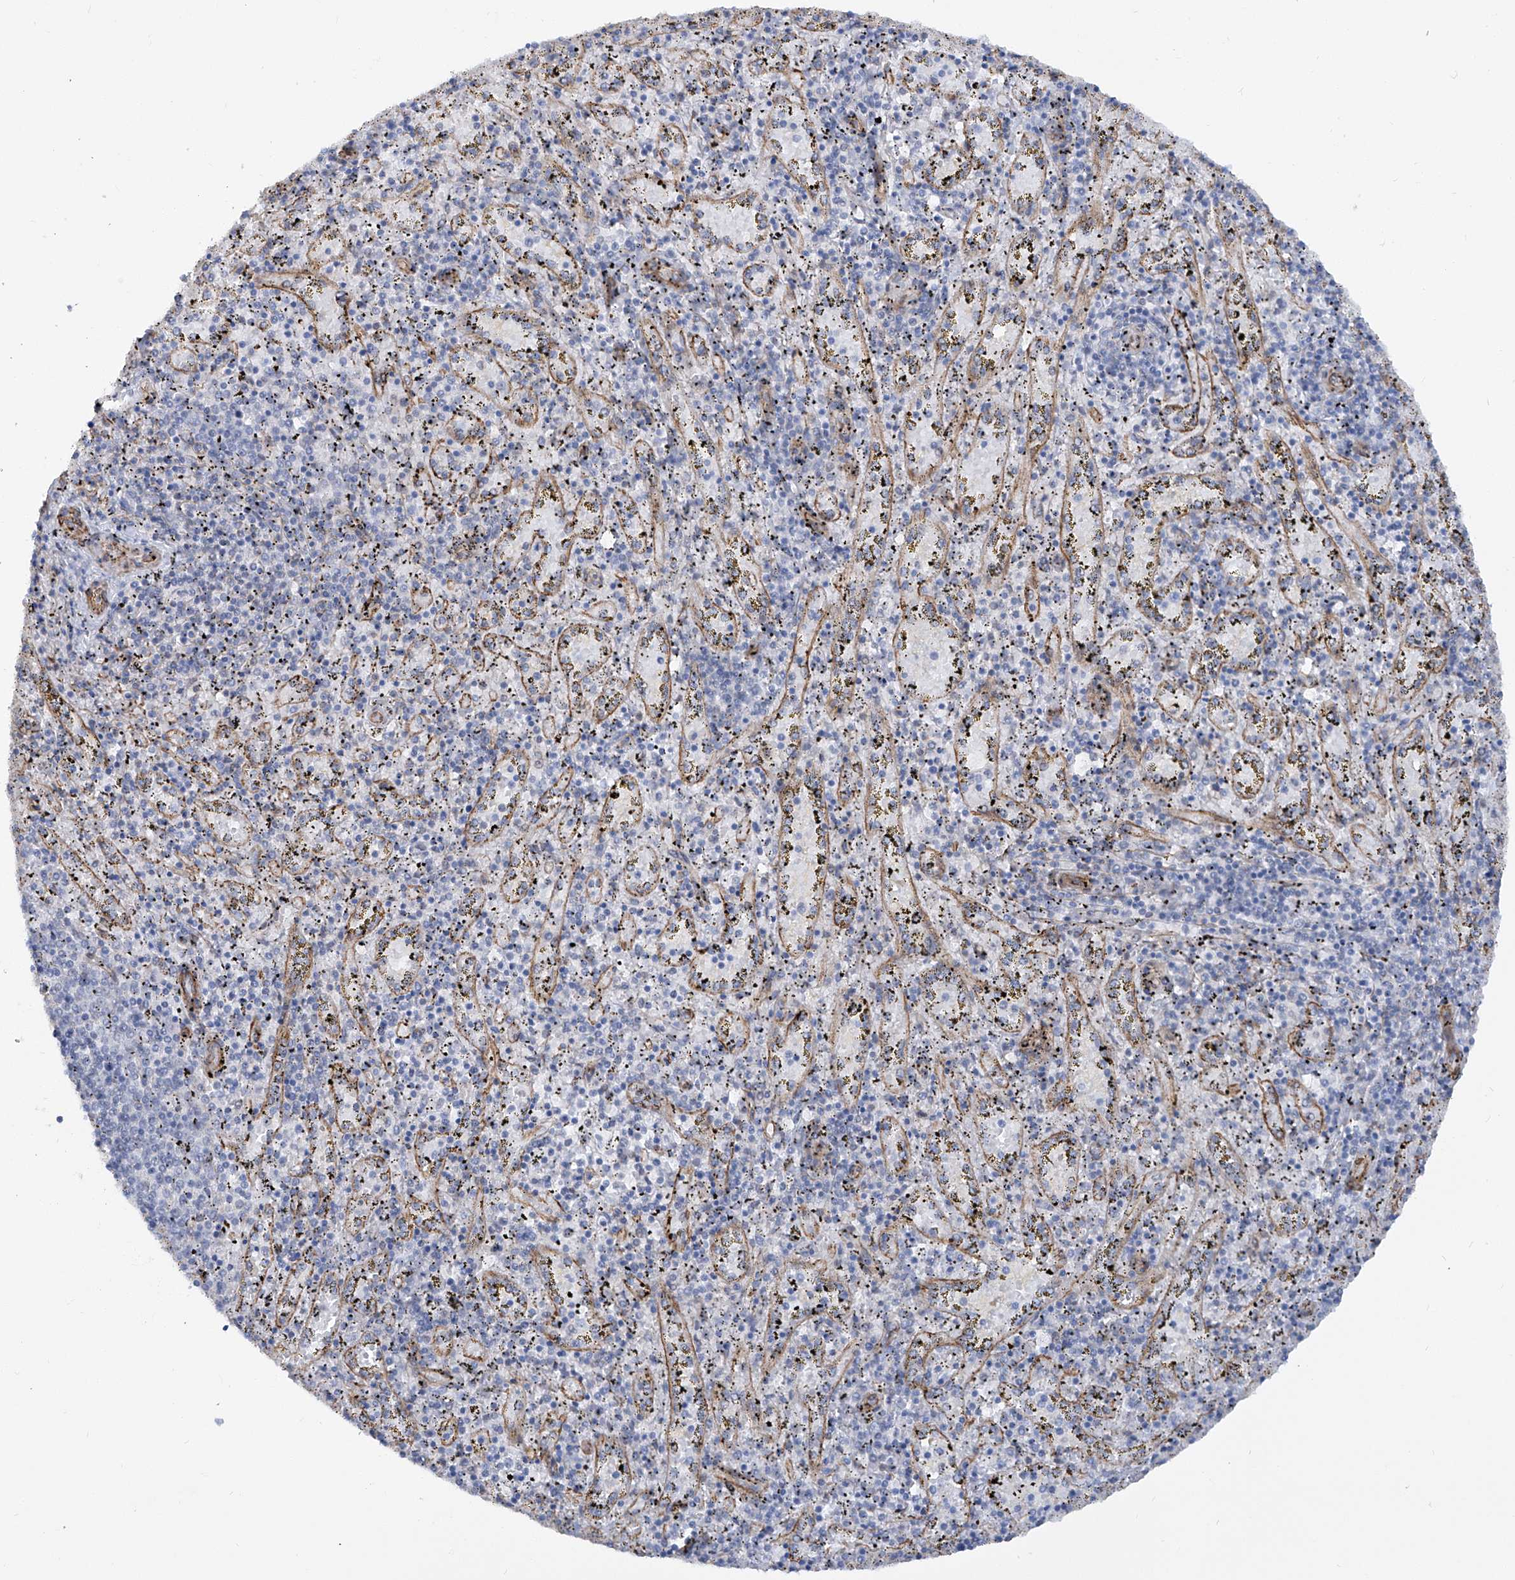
{"staining": {"intensity": "negative", "quantity": "none", "location": "none"}, "tissue": "spleen", "cell_type": "Cells in red pulp", "image_type": "normal", "snomed": [{"axis": "morphology", "description": "Normal tissue, NOS"}, {"axis": "topography", "description": "Spleen"}], "caption": "Spleen stained for a protein using IHC displays no staining cells in red pulp.", "gene": "ZNF490", "patient": {"sex": "male", "age": 11}}